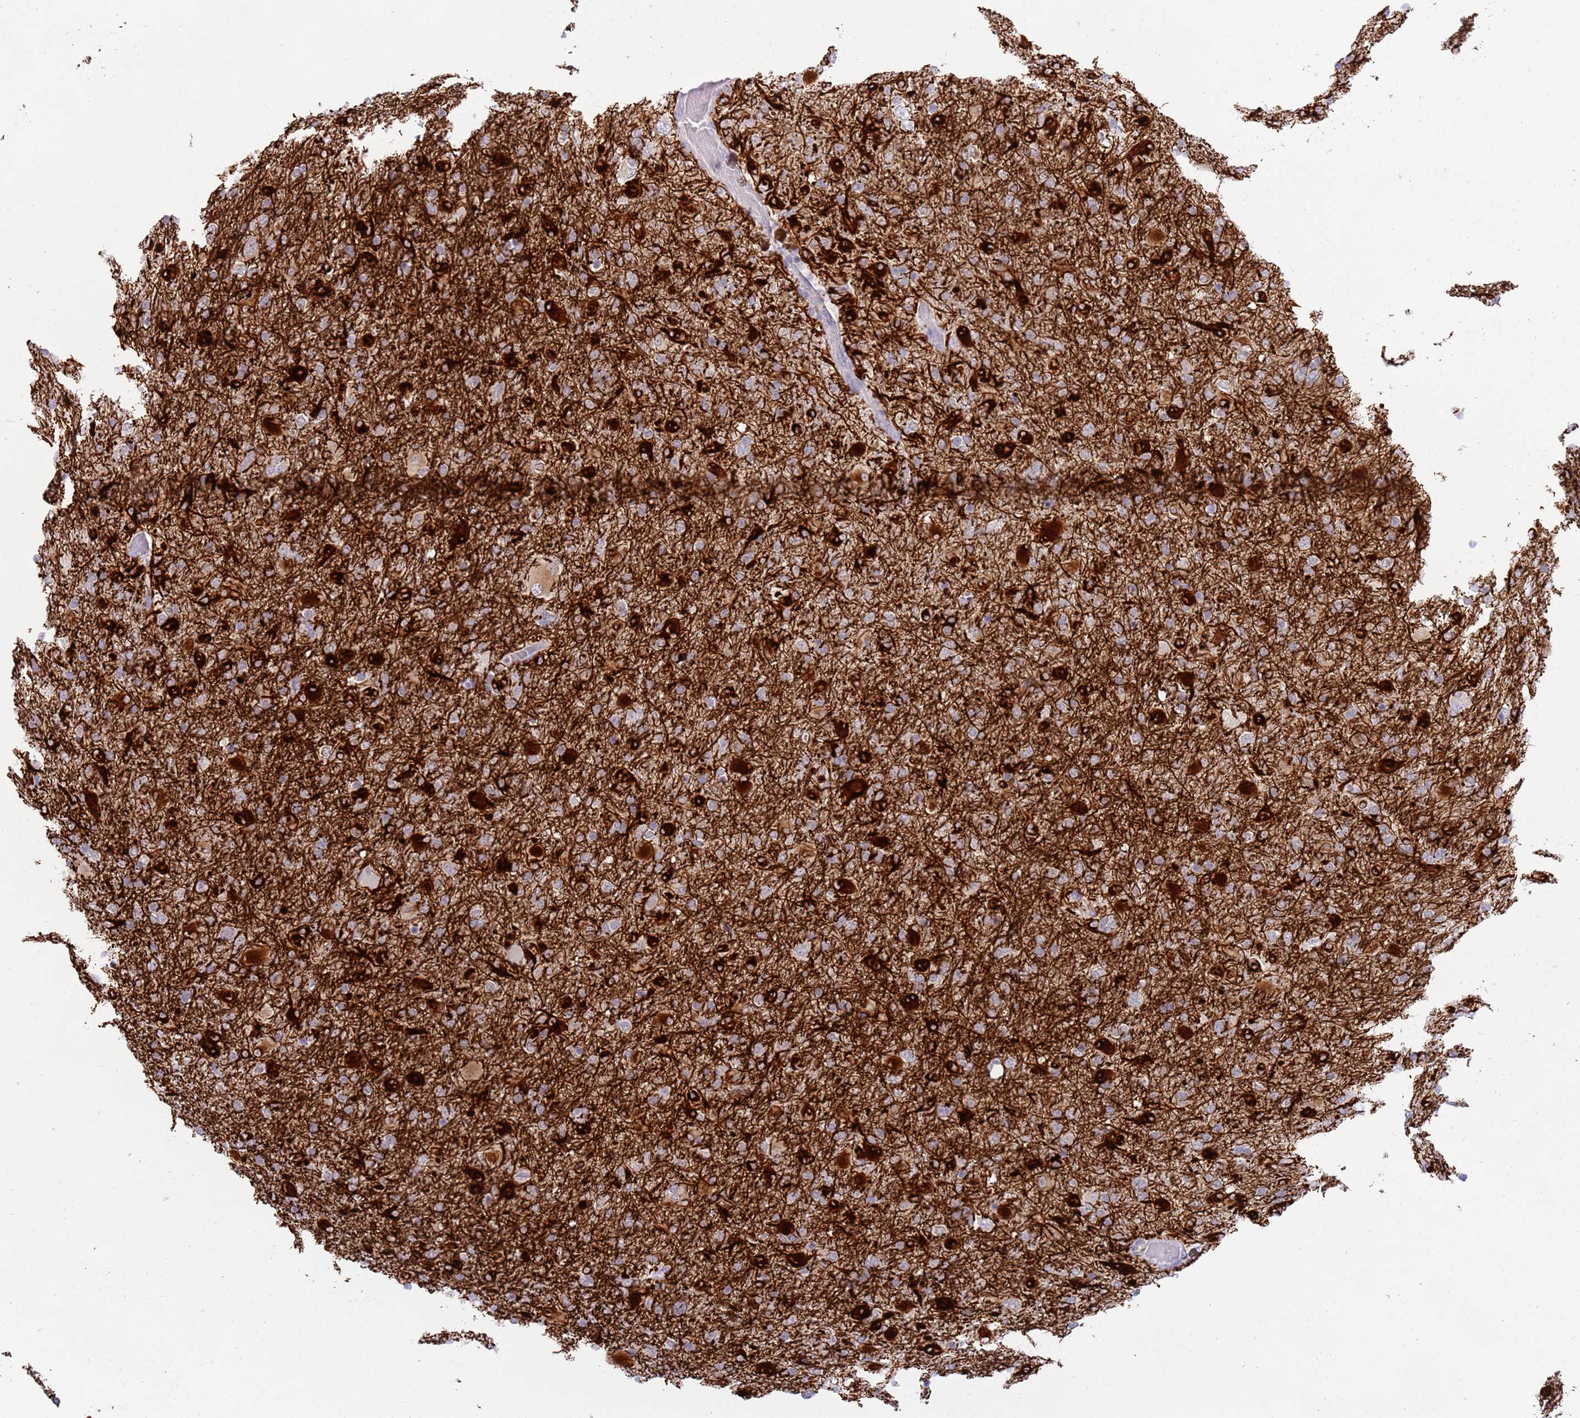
{"staining": {"intensity": "strong", "quantity": "<25%", "location": "cytoplasmic/membranous"}, "tissue": "glioma", "cell_type": "Tumor cells", "image_type": "cancer", "snomed": [{"axis": "morphology", "description": "Glioma, malignant, Low grade"}, {"axis": "topography", "description": "Brain"}], "caption": "This histopathology image shows glioma stained with immunohistochemistry to label a protein in brown. The cytoplasmic/membranous of tumor cells show strong positivity for the protein. Nuclei are counter-stained blue.", "gene": "STK25", "patient": {"sex": "male", "age": 65}}